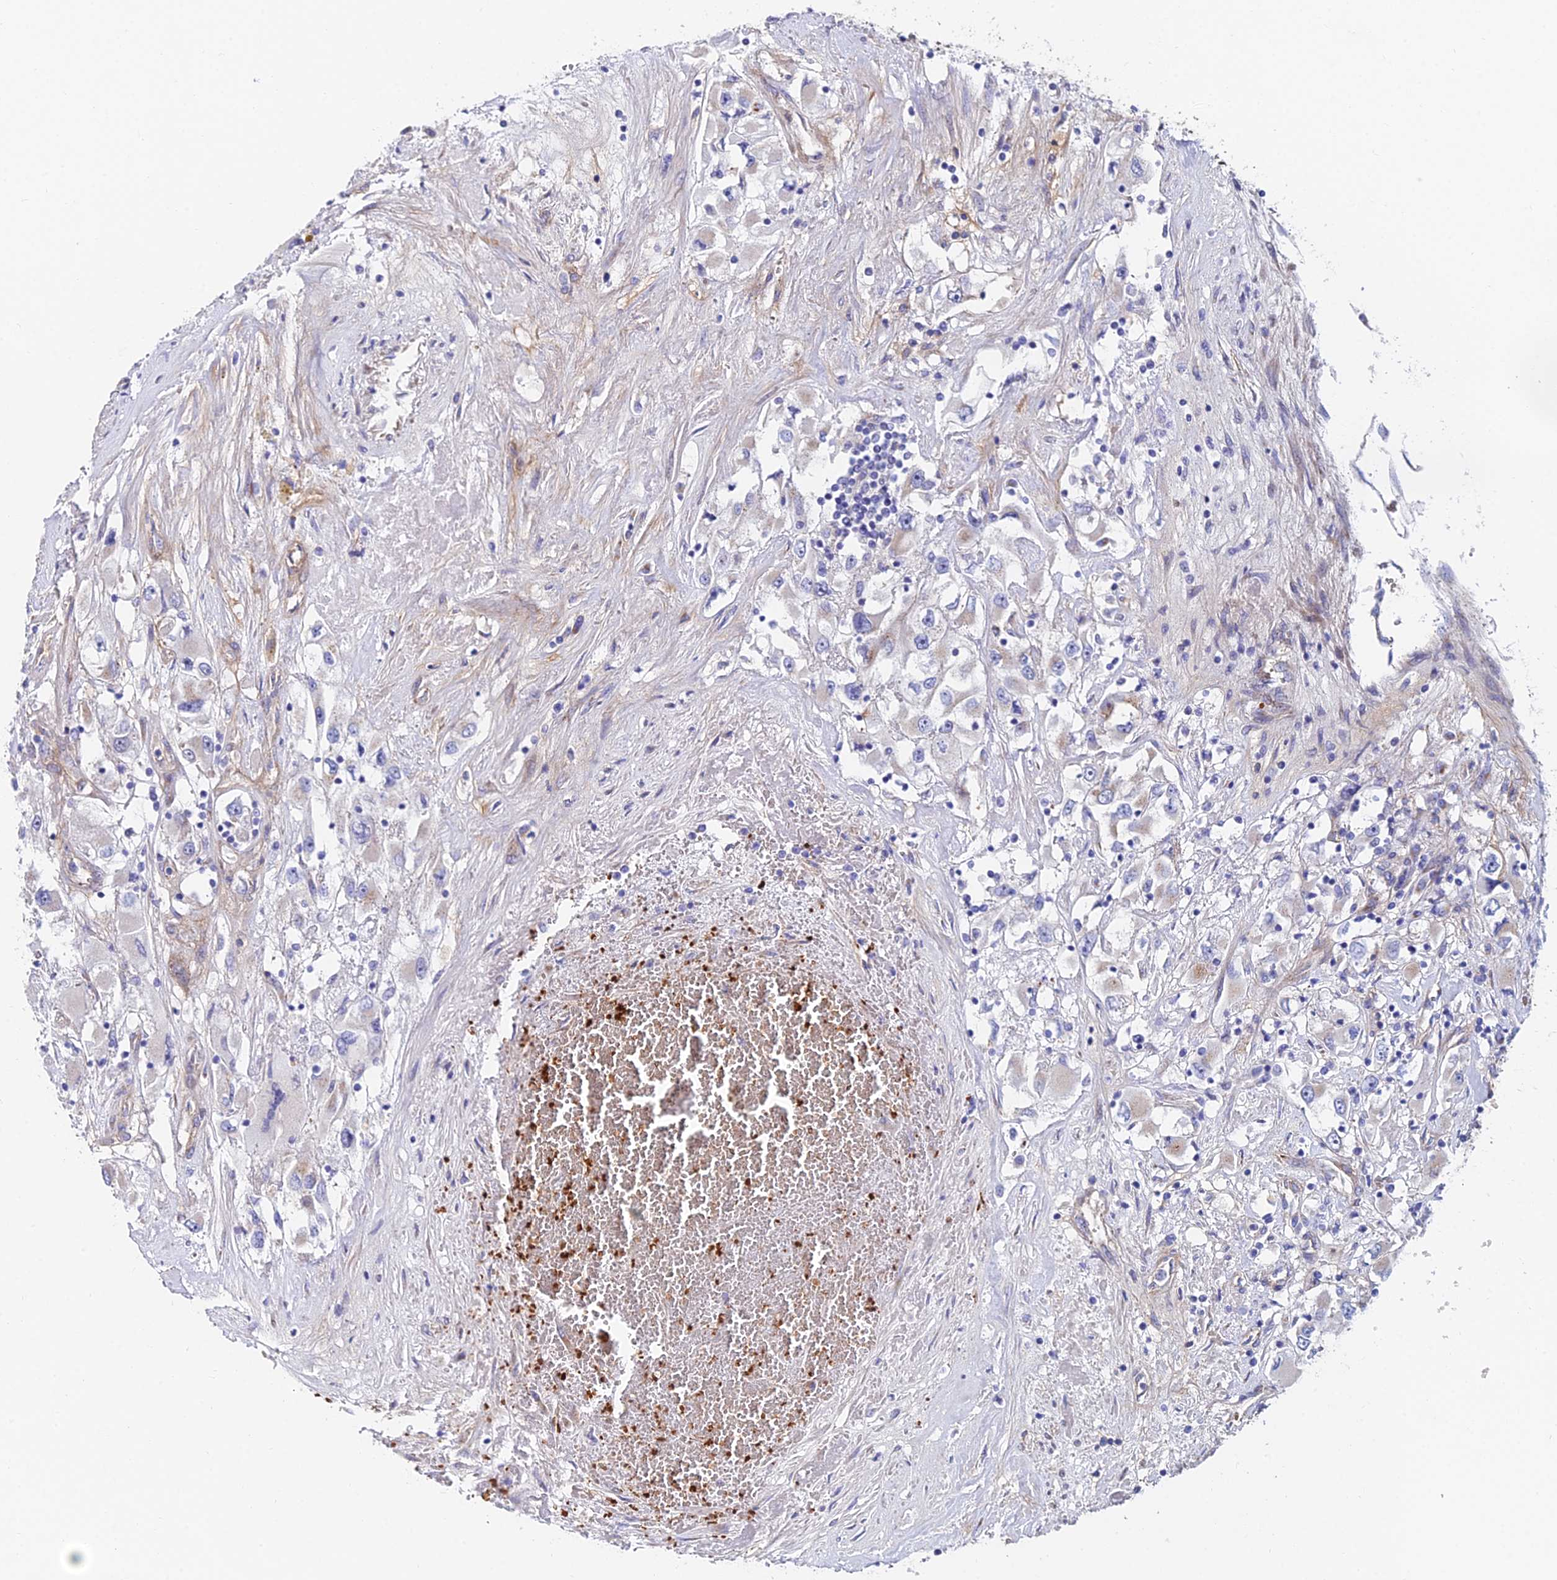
{"staining": {"intensity": "negative", "quantity": "none", "location": "none"}, "tissue": "renal cancer", "cell_type": "Tumor cells", "image_type": "cancer", "snomed": [{"axis": "morphology", "description": "Adenocarcinoma, NOS"}, {"axis": "topography", "description": "Kidney"}], "caption": "Adenocarcinoma (renal) stained for a protein using immunohistochemistry (IHC) displays no positivity tumor cells.", "gene": "ADGRF3", "patient": {"sex": "female", "age": 52}}